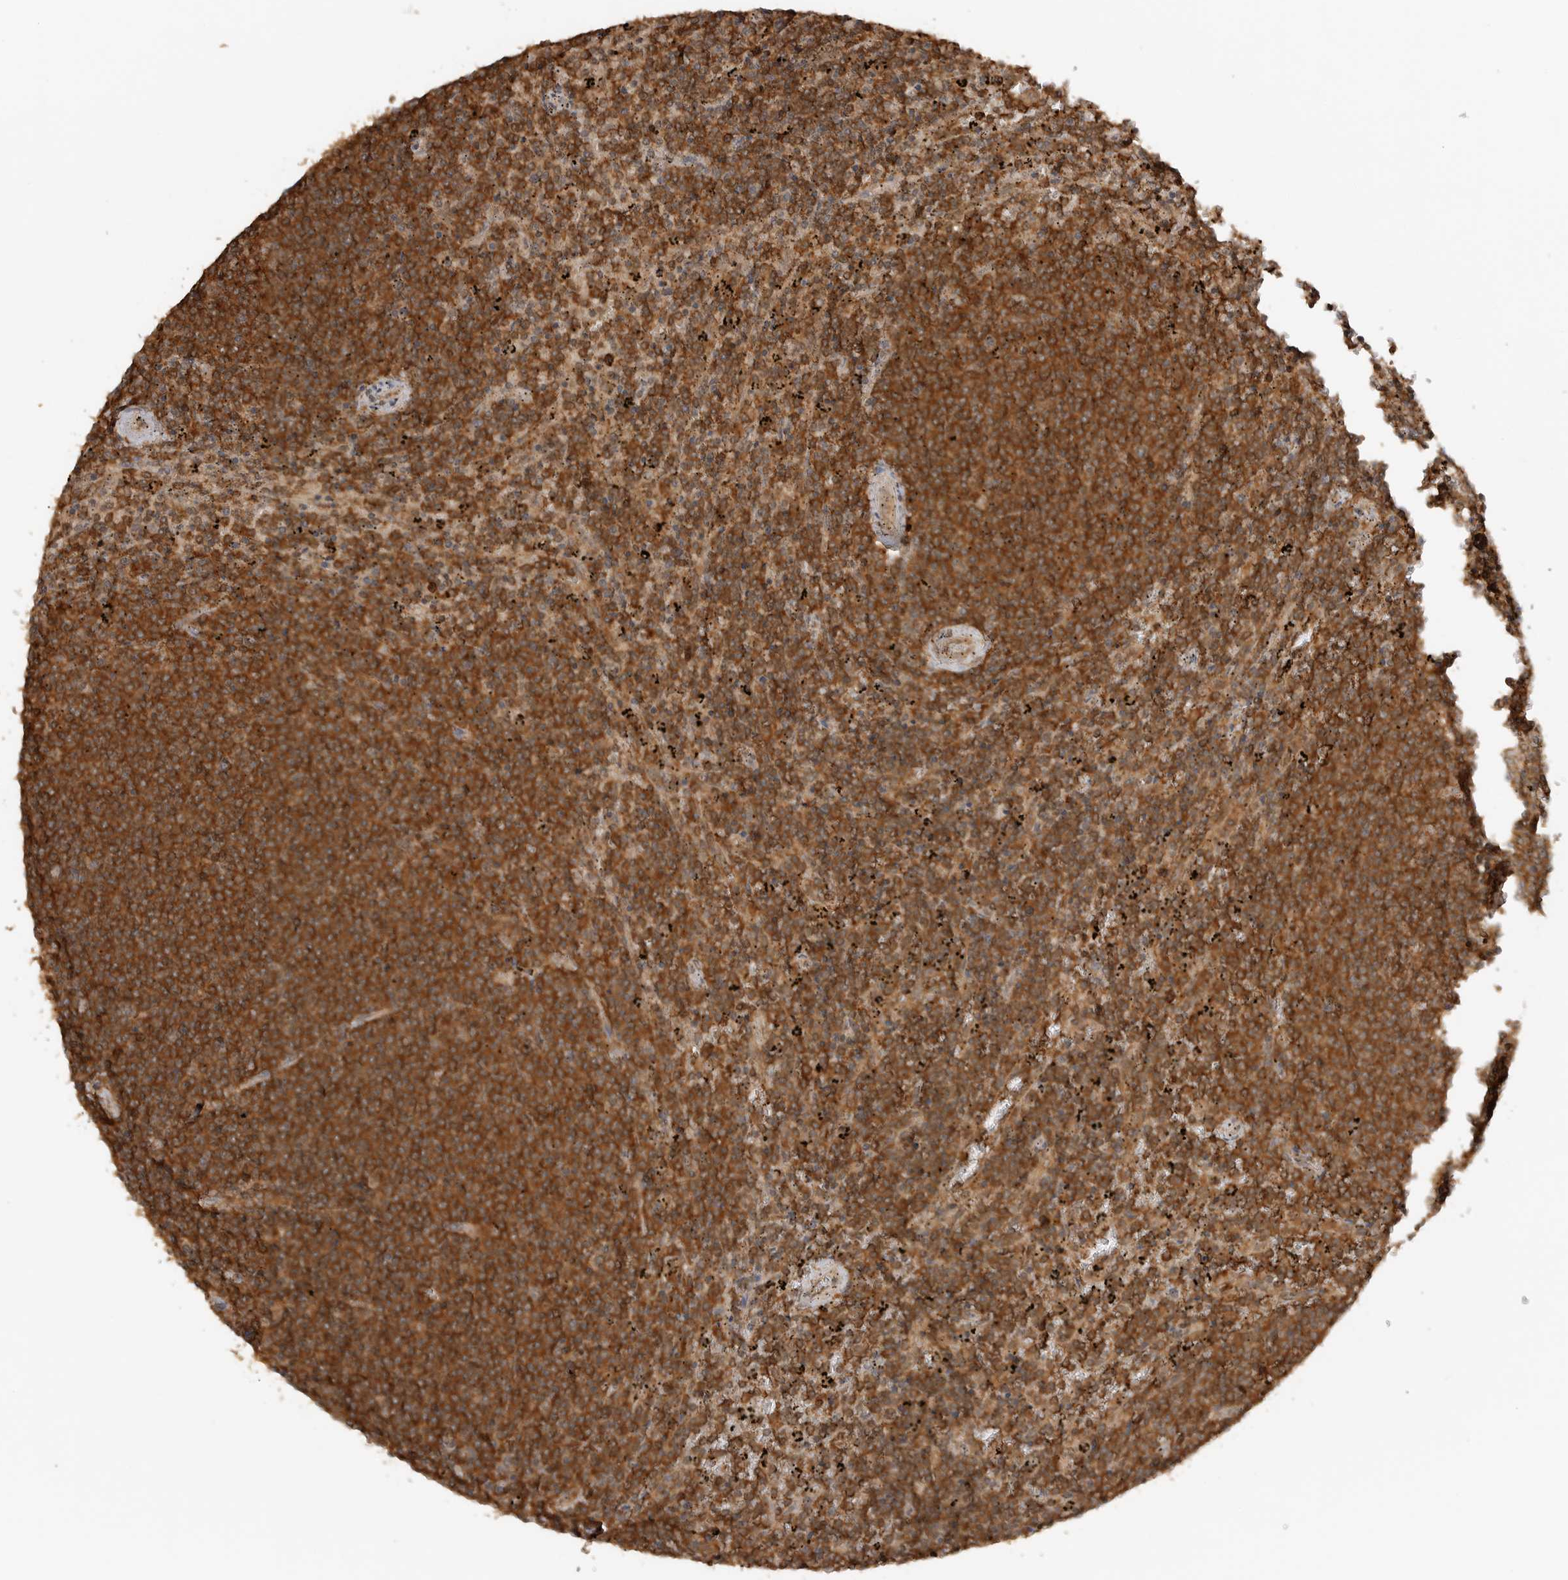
{"staining": {"intensity": "moderate", "quantity": ">75%", "location": "cytoplasmic/membranous"}, "tissue": "lymphoma", "cell_type": "Tumor cells", "image_type": "cancer", "snomed": [{"axis": "morphology", "description": "Malignant lymphoma, non-Hodgkin's type, Low grade"}, {"axis": "topography", "description": "Spleen"}], "caption": "Low-grade malignant lymphoma, non-Hodgkin's type stained for a protein reveals moderate cytoplasmic/membranous positivity in tumor cells.", "gene": "ICOSLG", "patient": {"sex": "female", "age": 50}}